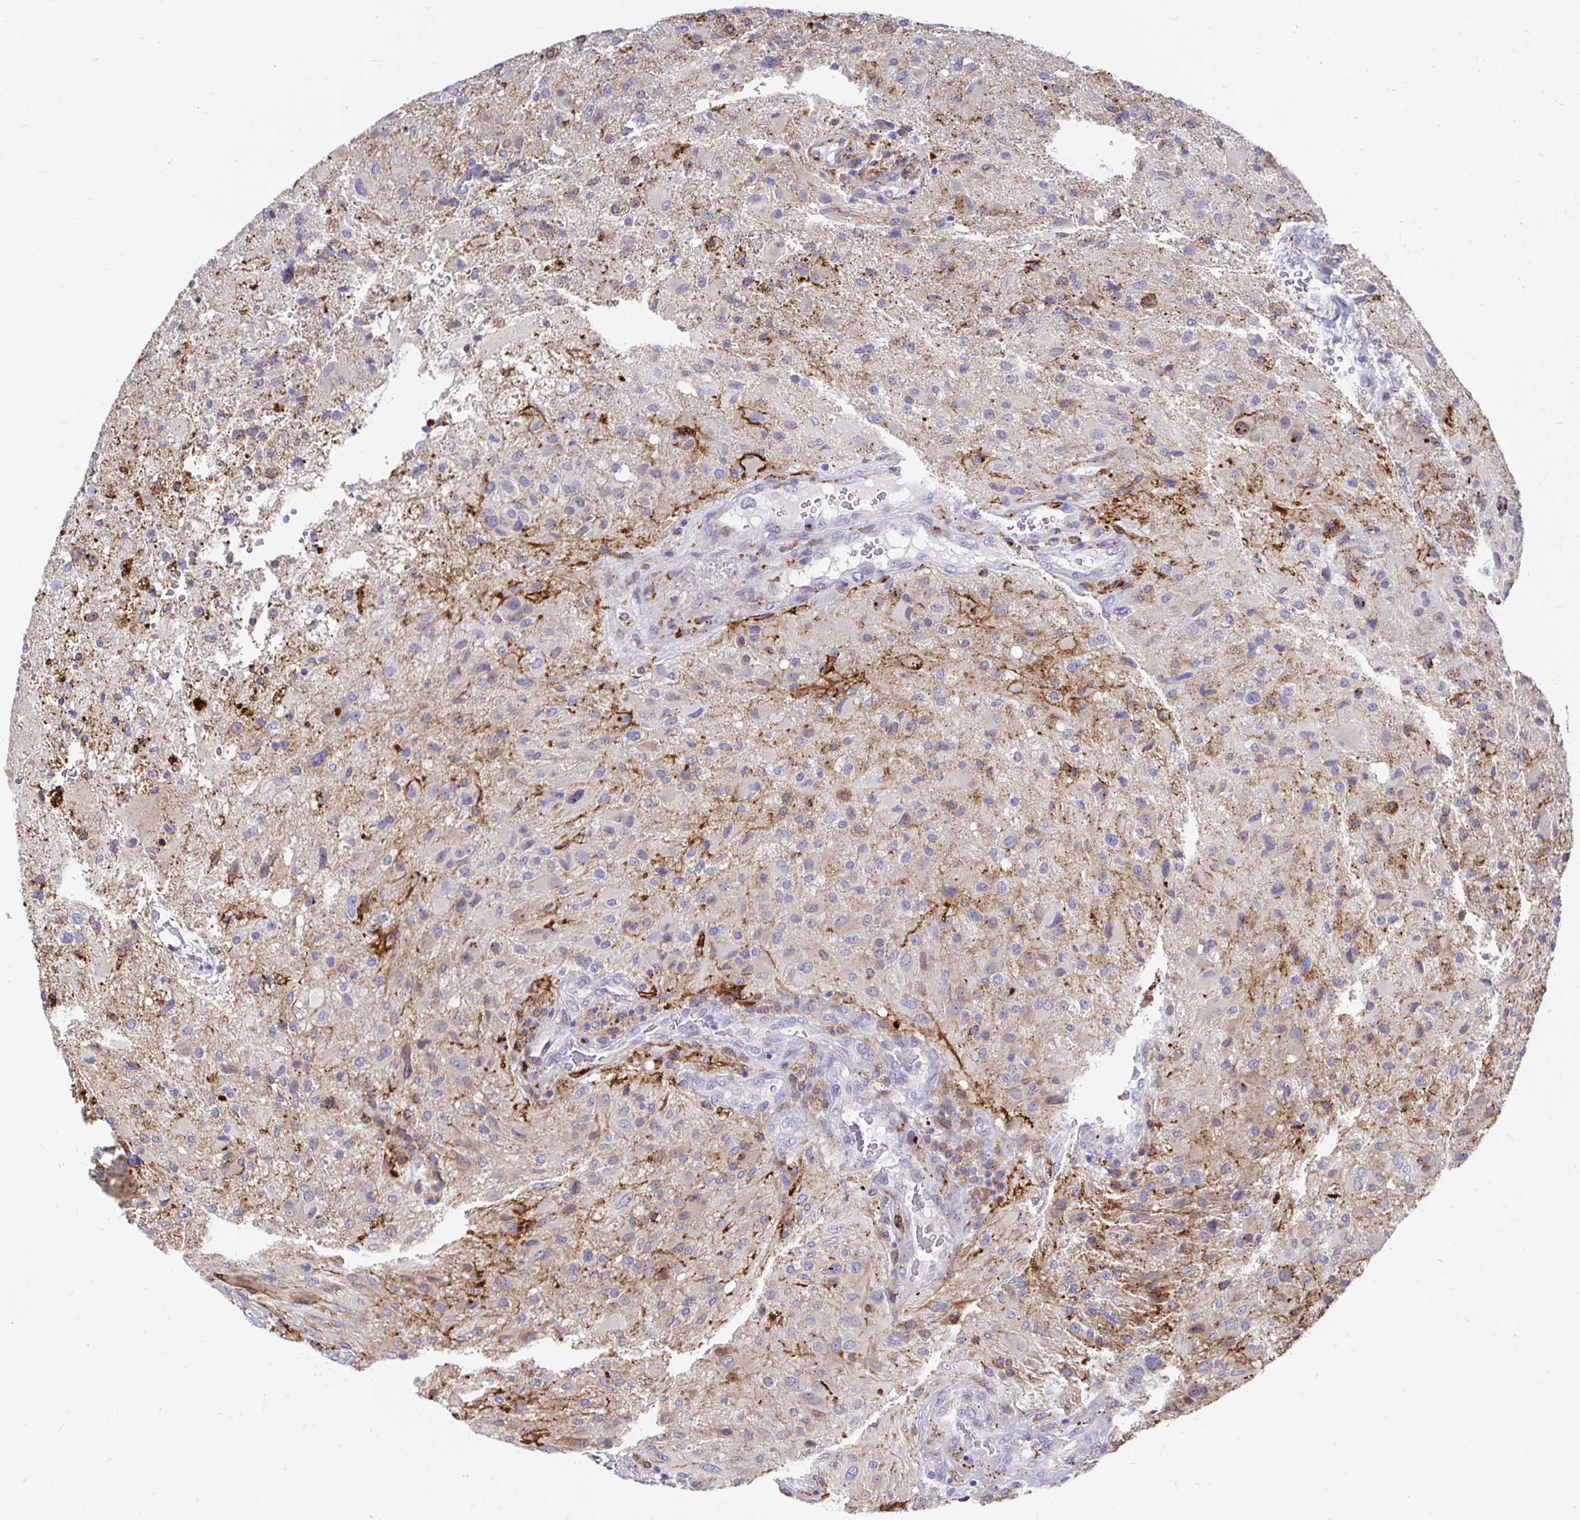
{"staining": {"intensity": "moderate", "quantity": "<25%", "location": "cytoplasmic/membranous"}, "tissue": "glioma", "cell_type": "Tumor cells", "image_type": "cancer", "snomed": [{"axis": "morphology", "description": "Glioma, malignant, High grade"}, {"axis": "topography", "description": "Brain"}], "caption": "Approximately <25% of tumor cells in malignant glioma (high-grade) exhibit moderate cytoplasmic/membranous protein positivity as visualized by brown immunohistochemical staining.", "gene": "CDKL1", "patient": {"sex": "male", "age": 53}}